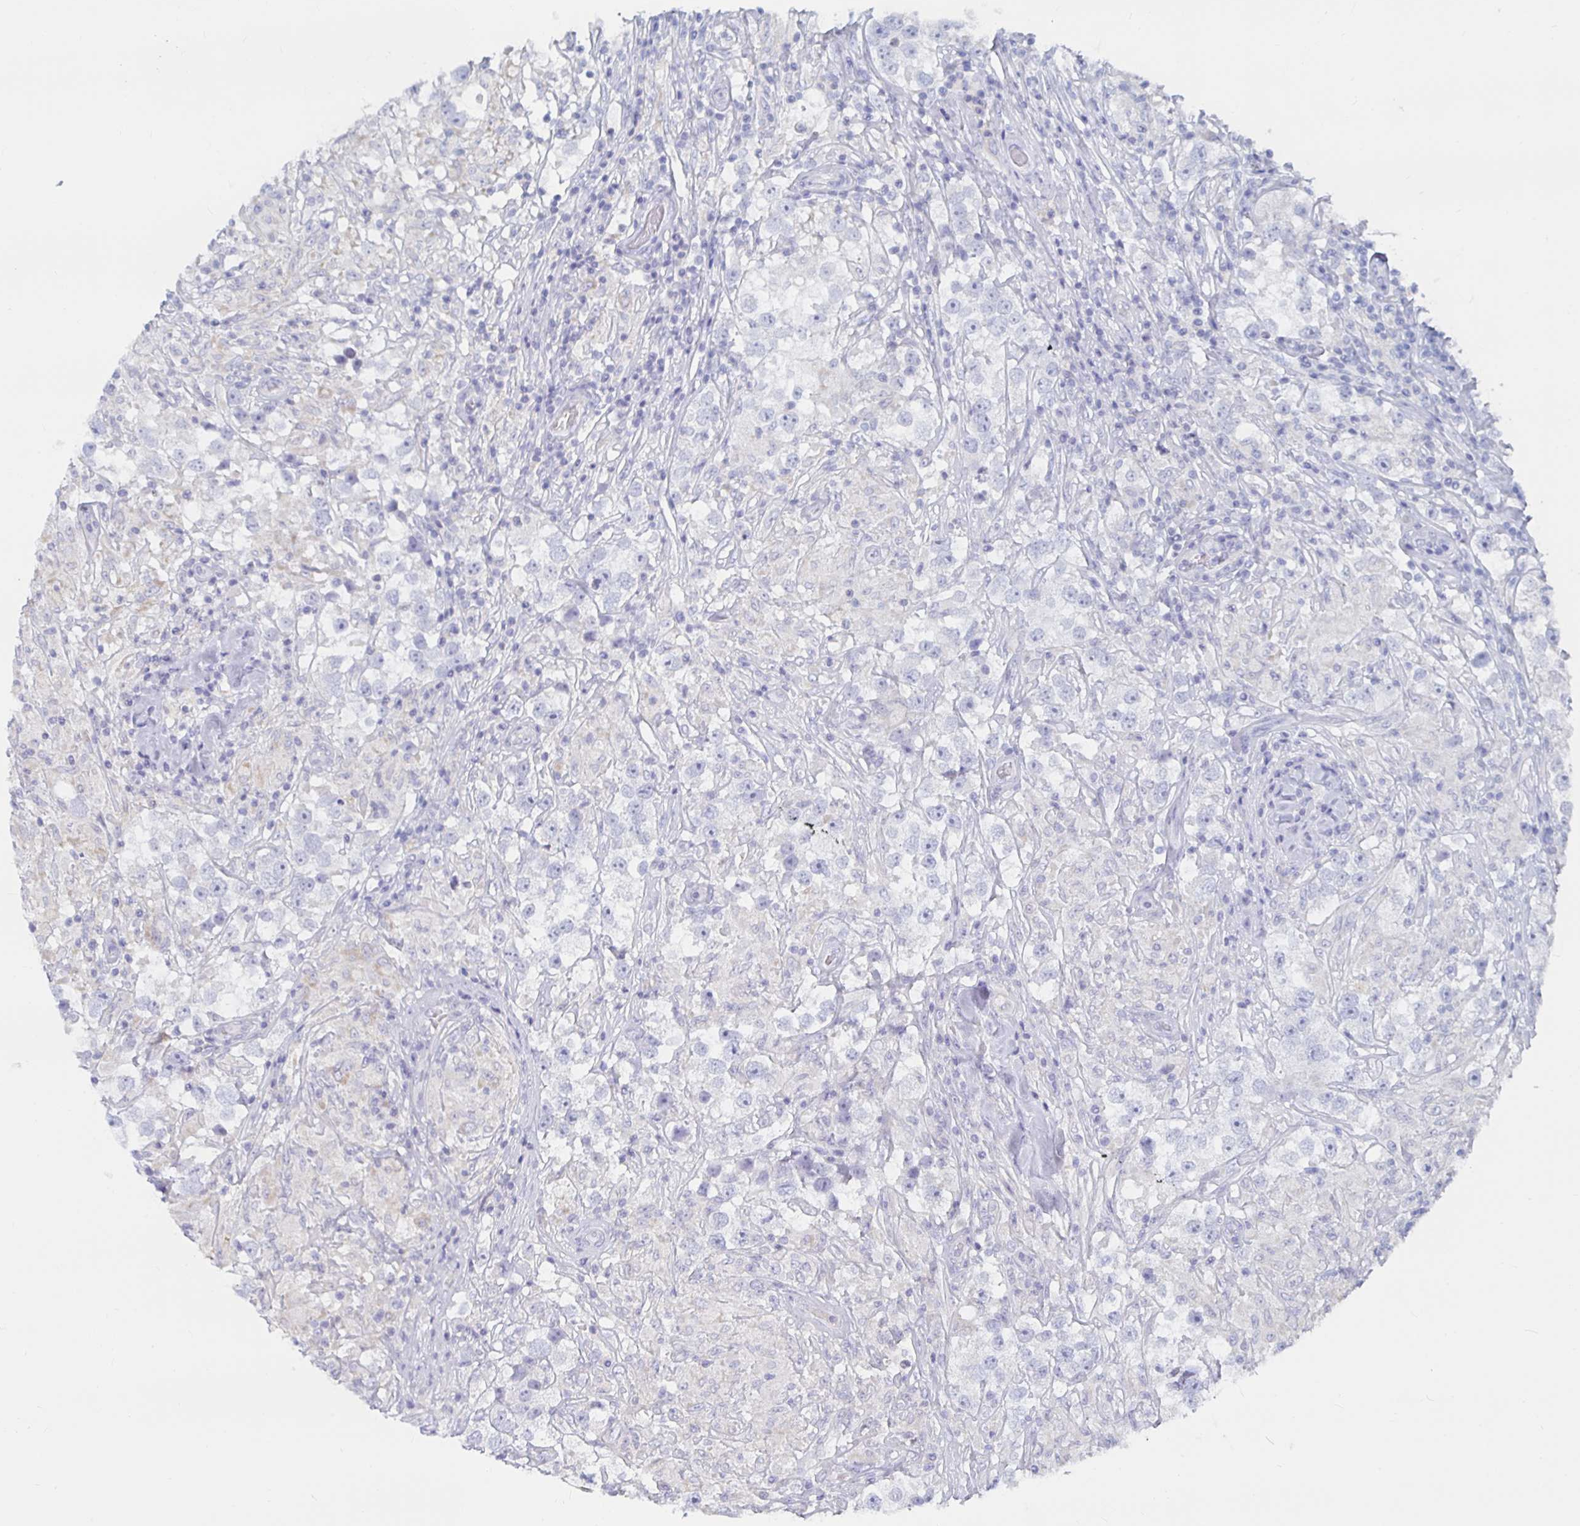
{"staining": {"intensity": "negative", "quantity": "none", "location": "none"}, "tissue": "testis cancer", "cell_type": "Tumor cells", "image_type": "cancer", "snomed": [{"axis": "morphology", "description": "Seminoma, NOS"}, {"axis": "topography", "description": "Testis"}], "caption": "A micrograph of testis cancer stained for a protein reveals no brown staining in tumor cells. (DAB (3,3'-diaminobenzidine) IHC, high magnification).", "gene": "RNF144B", "patient": {"sex": "male", "age": 46}}